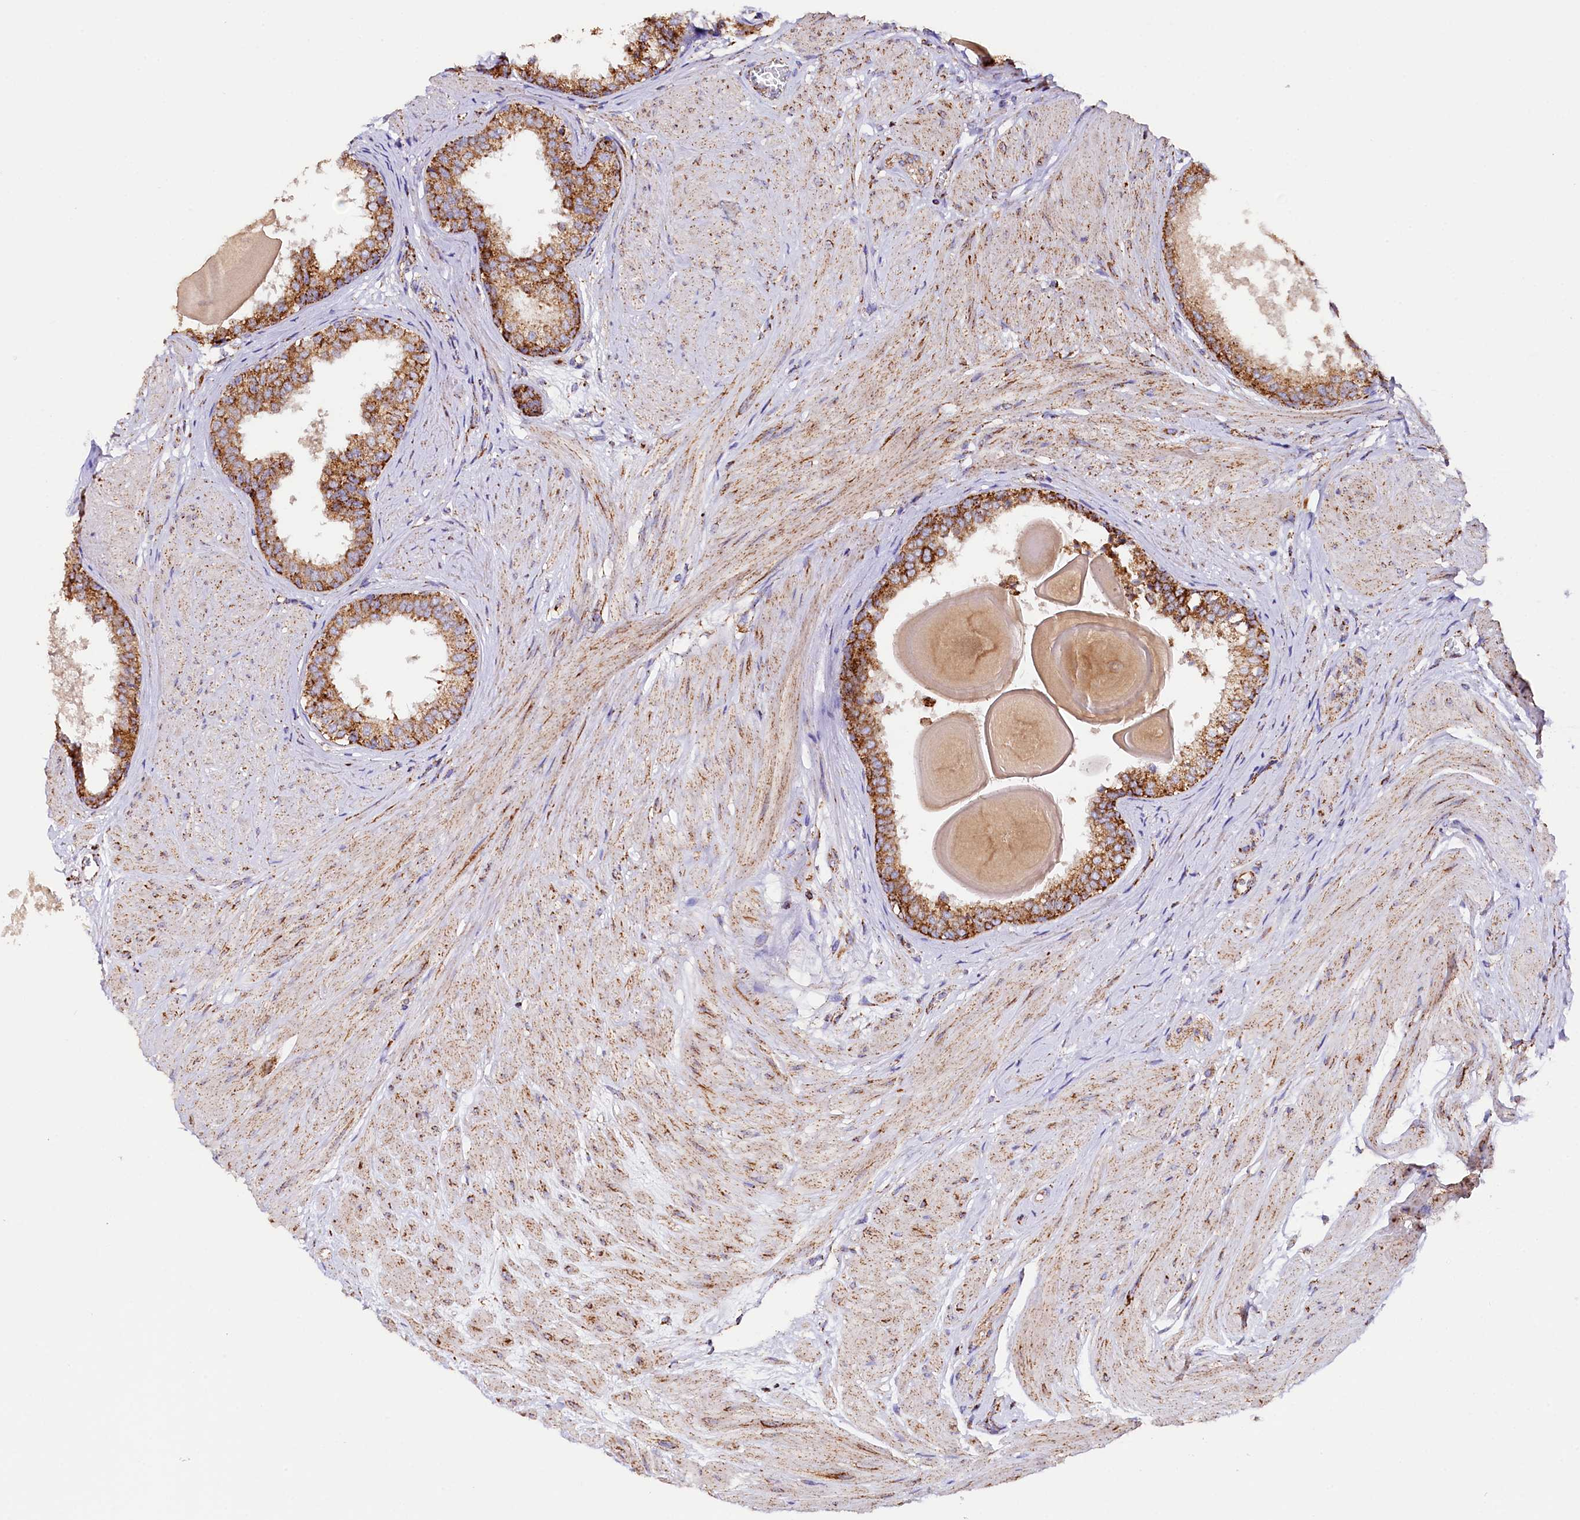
{"staining": {"intensity": "strong", "quantity": ">75%", "location": "cytoplasmic/membranous"}, "tissue": "prostate", "cell_type": "Glandular cells", "image_type": "normal", "snomed": [{"axis": "morphology", "description": "Normal tissue, NOS"}, {"axis": "topography", "description": "Prostate"}], "caption": "Immunohistochemical staining of normal prostate exhibits strong cytoplasmic/membranous protein staining in approximately >75% of glandular cells. (DAB (3,3'-diaminobenzidine) IHC with brightfield microscopy, high magnification).", "gene": "APLP2", "patient": {"sex": "male", "age": 48}}